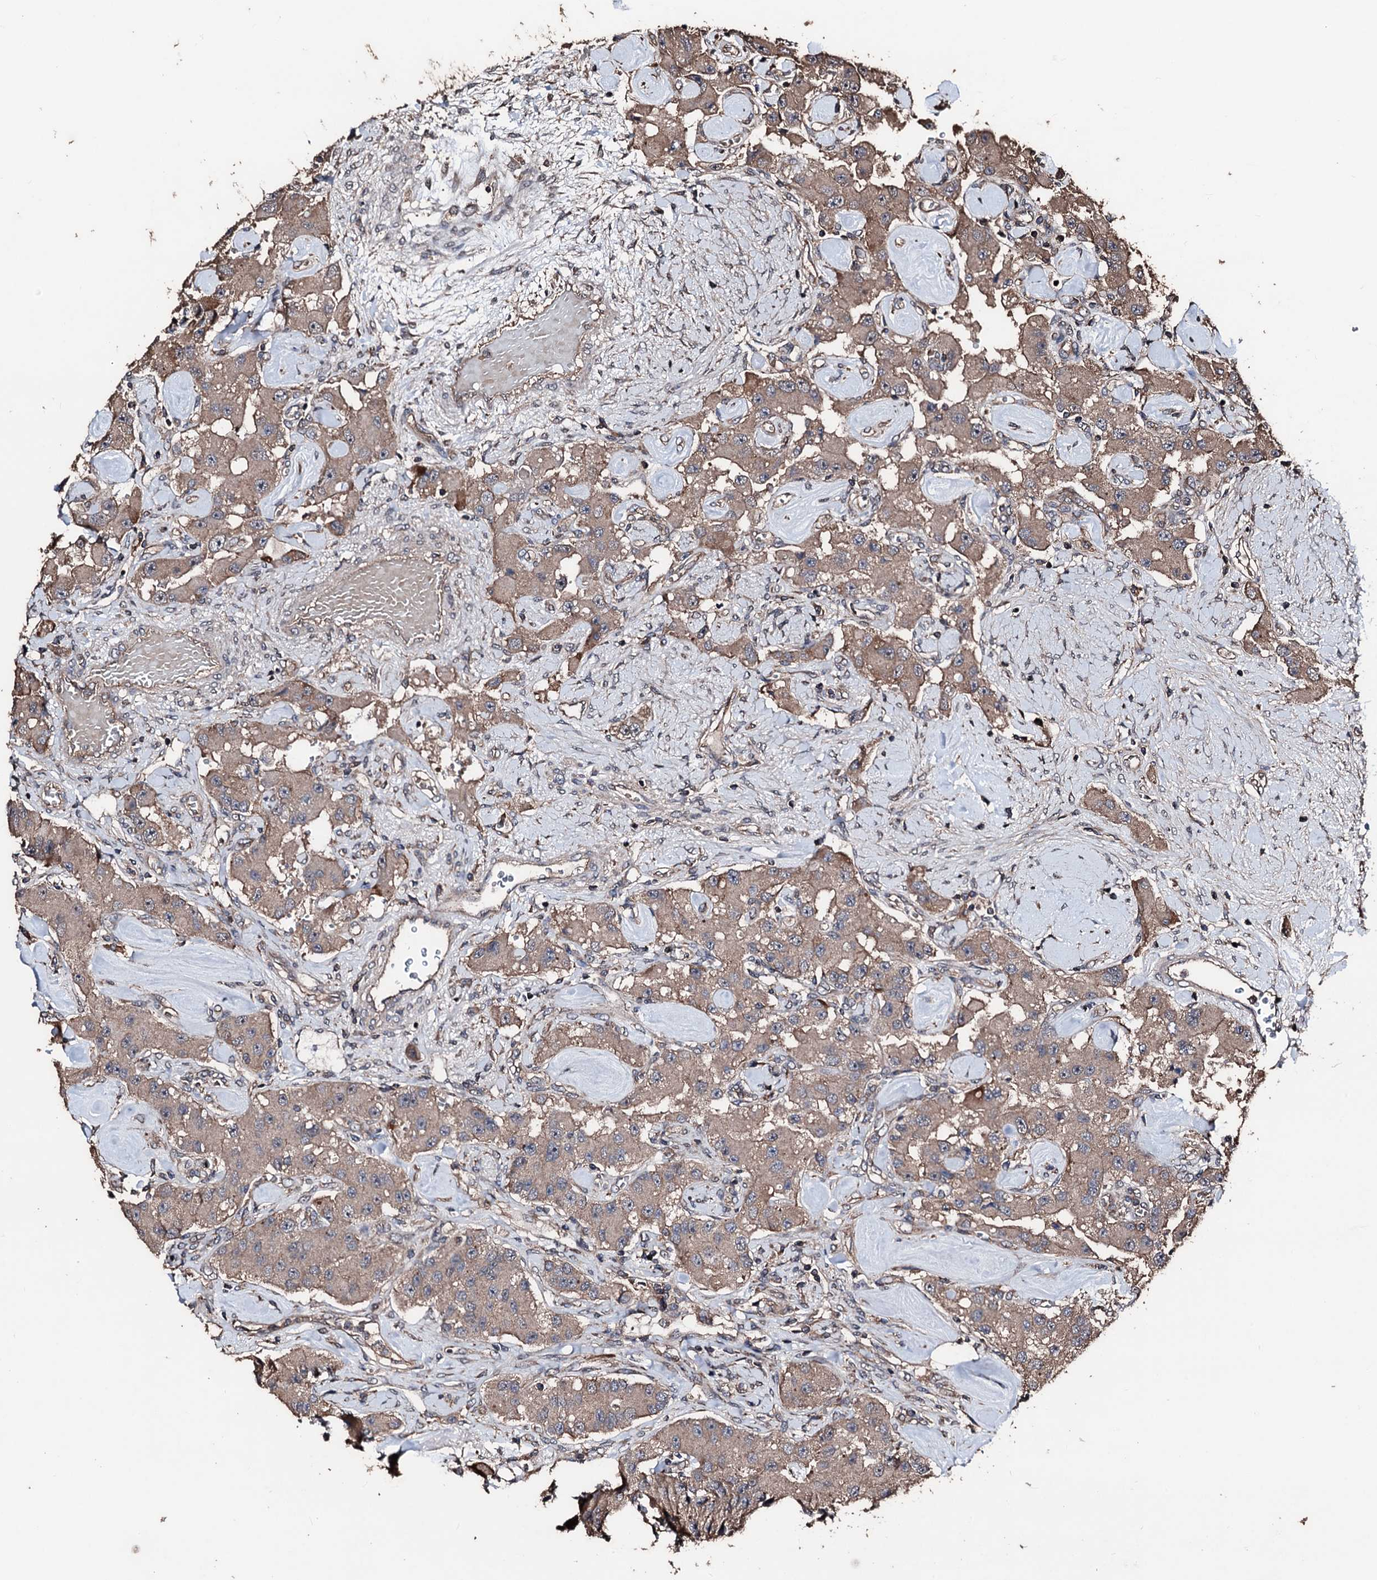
{"staining": {"intensity": "weak", "quantity": ">75%", "location": "cytoplasmic/membranous"}, "tissue": "carcinoid", "cell_type": "Tumor cells", "image_type": "cancer", "snomed": [{"axis": "morphology", "description": "Carcinoid, malignant, NOS"}, {"axis": "topography", "description": "Pancreas"}], "caption": "Carcinoid tissue shows weak cytoplasmic/membranous expression in approximately >75% of tumor cells", "gene": "KIF18A", "patient": {"sex": "male", "age": 41}}